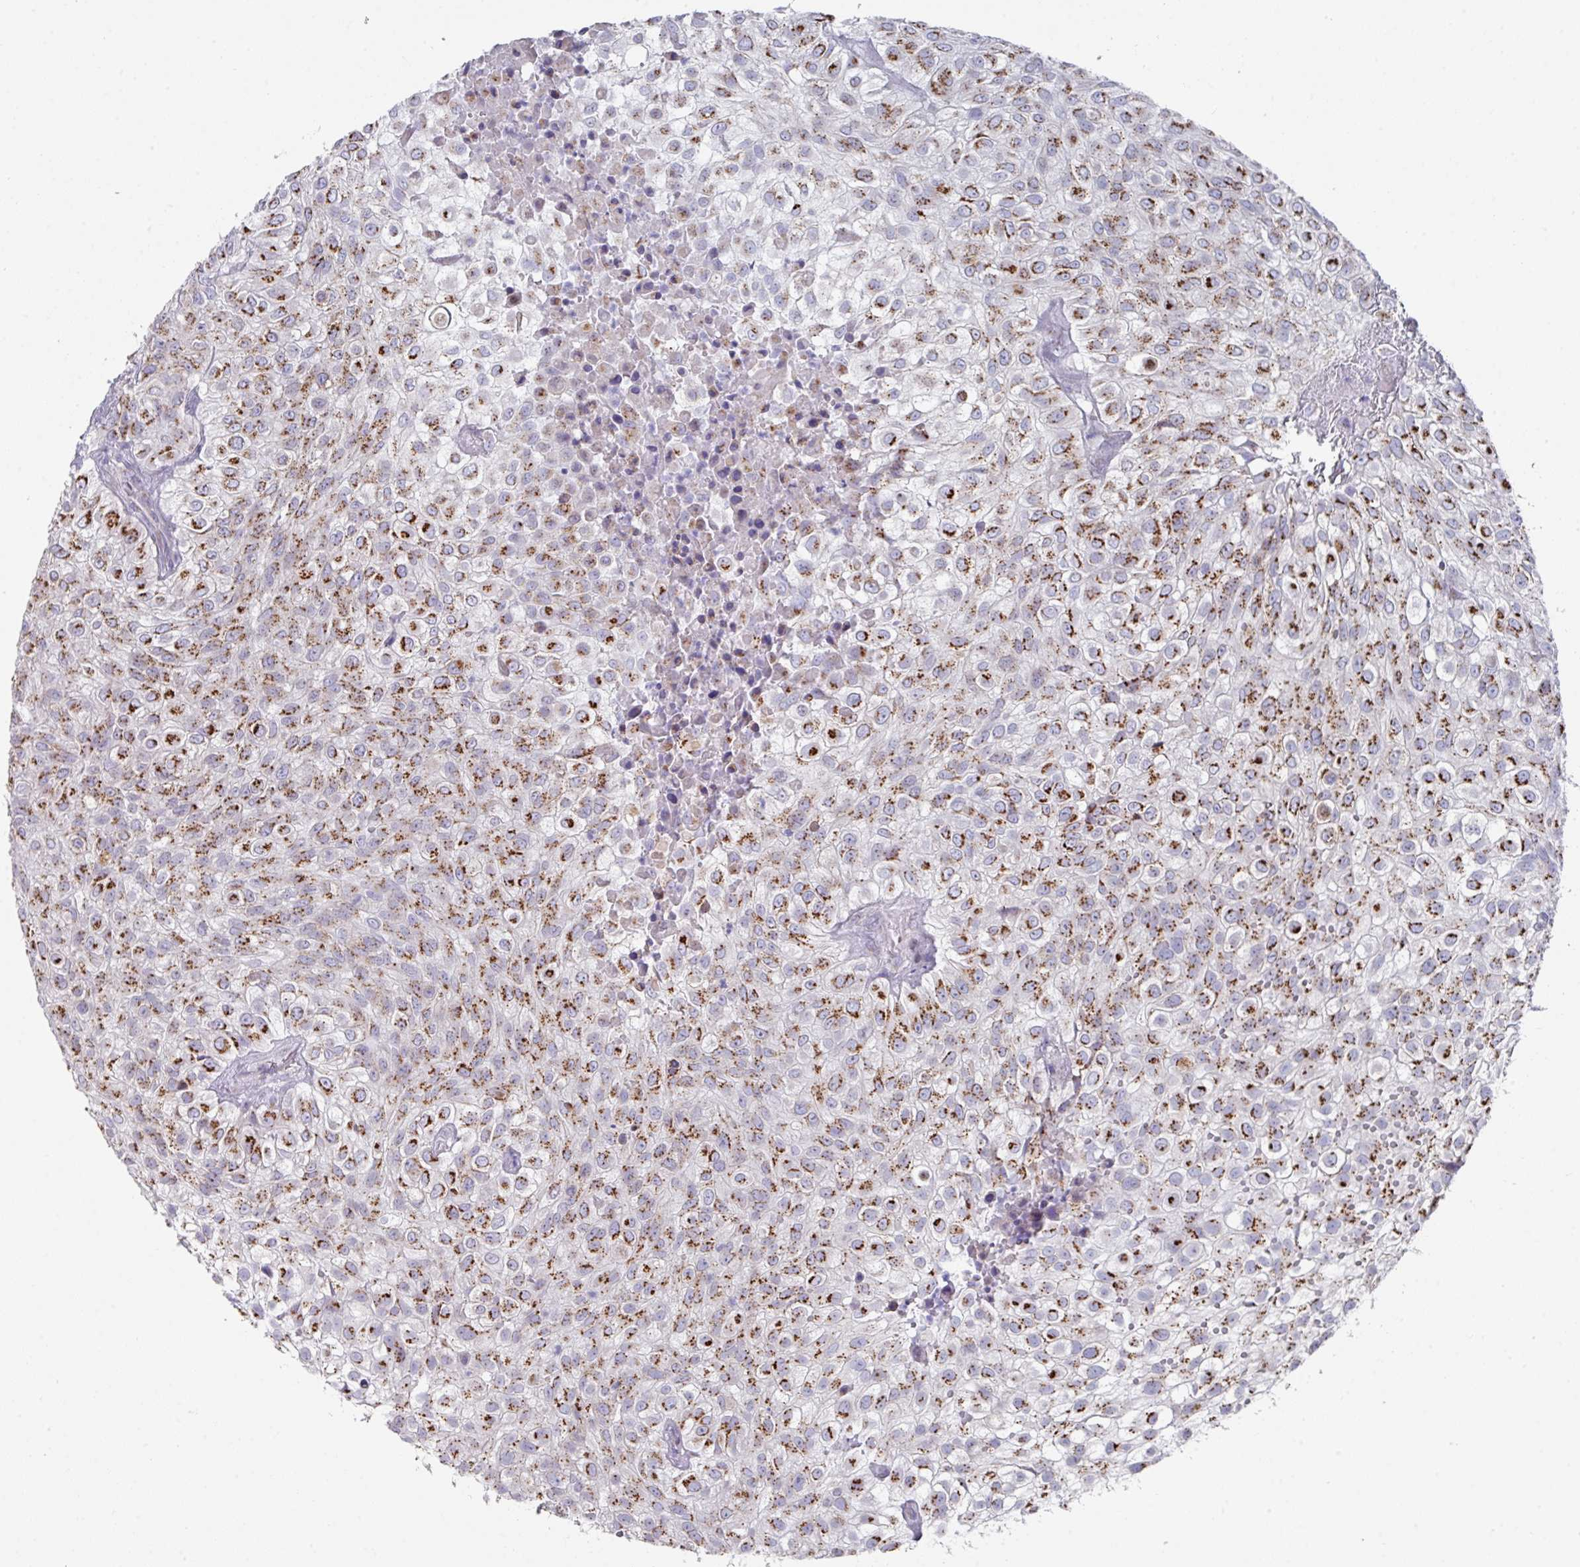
{"staining": {"intensity": "moderate", "quantity": ">75%", "location": "cytoplasmic/membranous"}, "tissue": "urothelial cancer", "cell_type": "Tumor cells", "image_type": "cancer", "snomed": [{"axis": "morphology", "description": "Urothelial carcinoma, High grade"}, {"axis": "topography", "description": "Urinary bladder"}], "caption": "A medium amount of moderate cytoplasmic/membranous positivity is present in approximately >75% of tumor cells in urothelial carcinoma (high-grade) tissue. (Stains: DAB (3,3'-diaminobenzidine) in brown, nuclei in blue, Microscopy: brightfield microscopy at high magnification).", "gene": "VKORC1L1", "patient": {"sex": "male", "age": 56}}